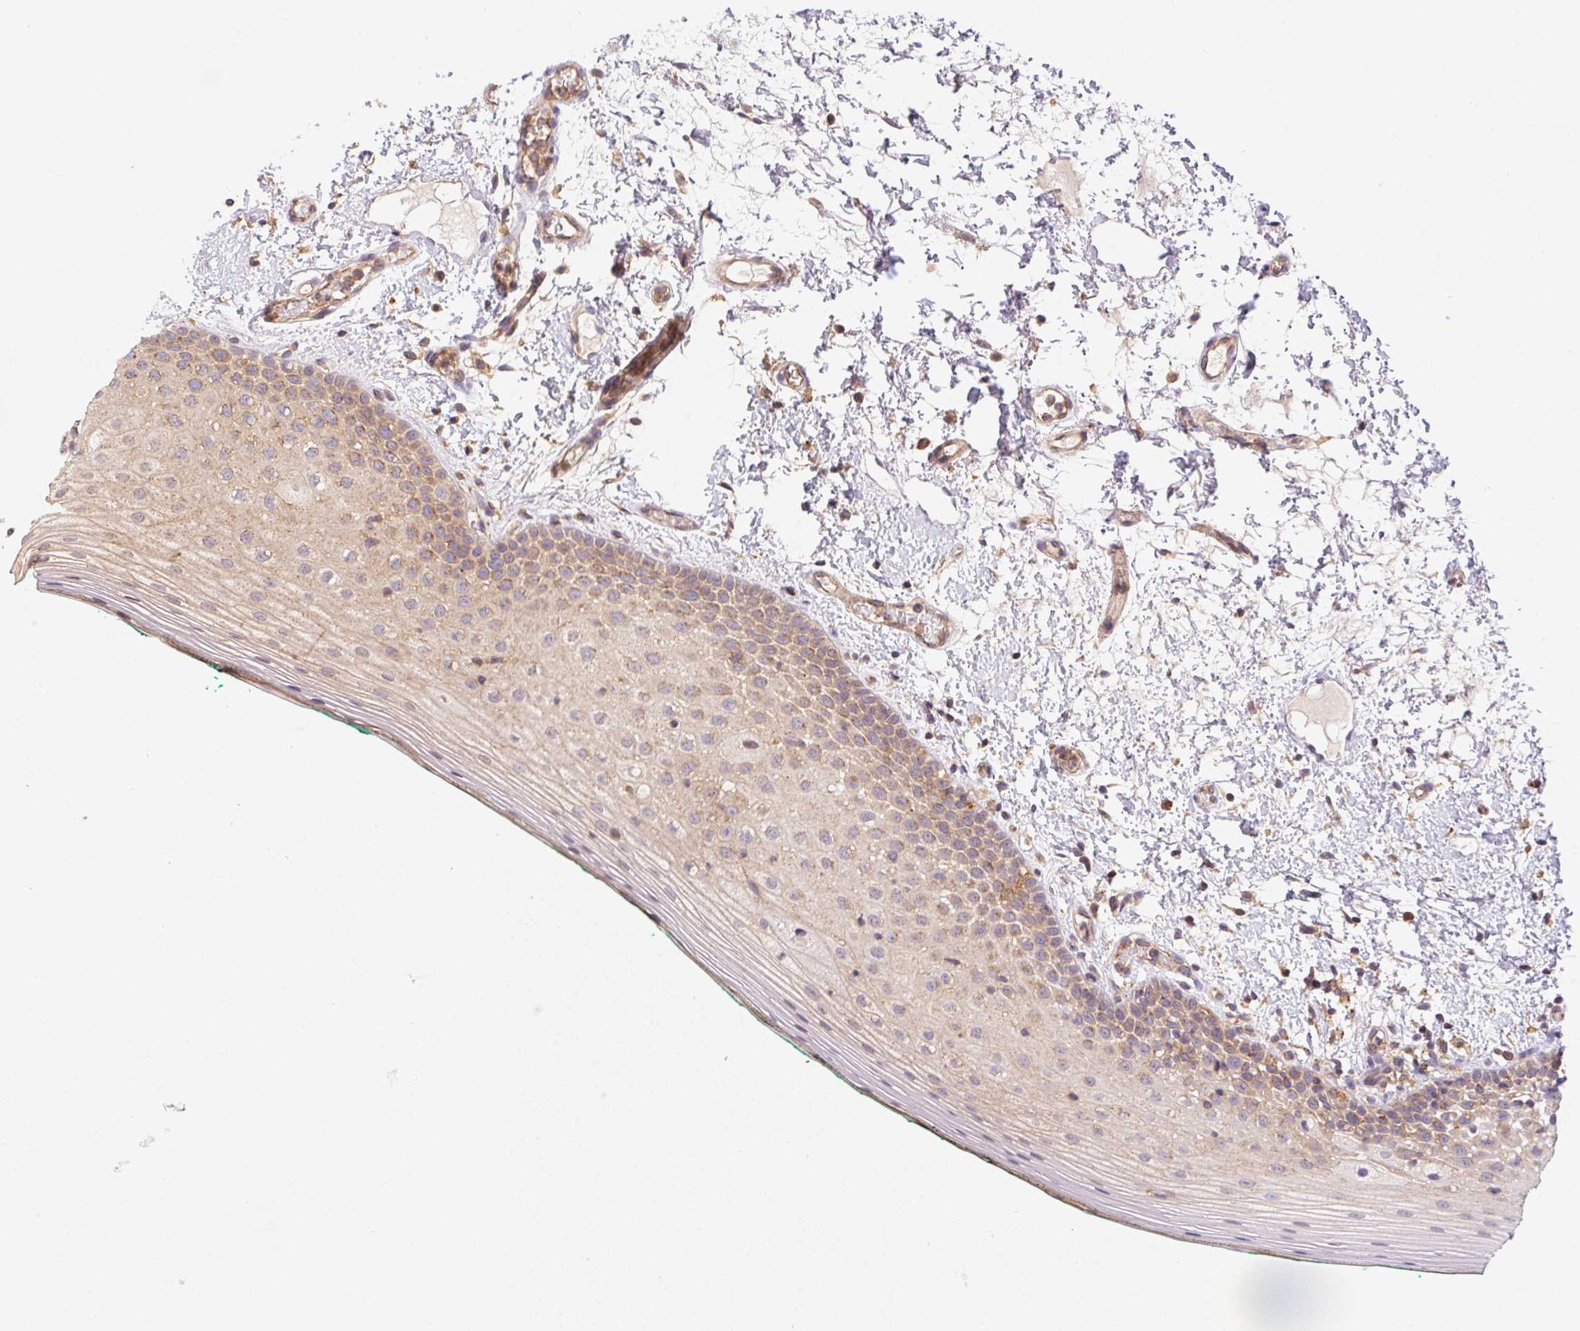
{"staining": {"intensity": "weak", "quantity": "25%-75%", "location": "cytoplasmic/membranous"}, "tissue": "oral mucosa", "cell_type": "Squamous epithelial cells", "image_type": "normal", "snomed": [{"axis": "morphology", "description": "Normal tissue, NOS"}, {"axis": "topography", "description": "Oral tissue"}], "caption": "Protein staining demonstrates weak cytoplasmic/membranous positivity in approximately 25%-75% of squamous epithelial cells in normal oral mucosa.", "gene": "MEX3D", "patient": {"sex": "female", "age": 83}}